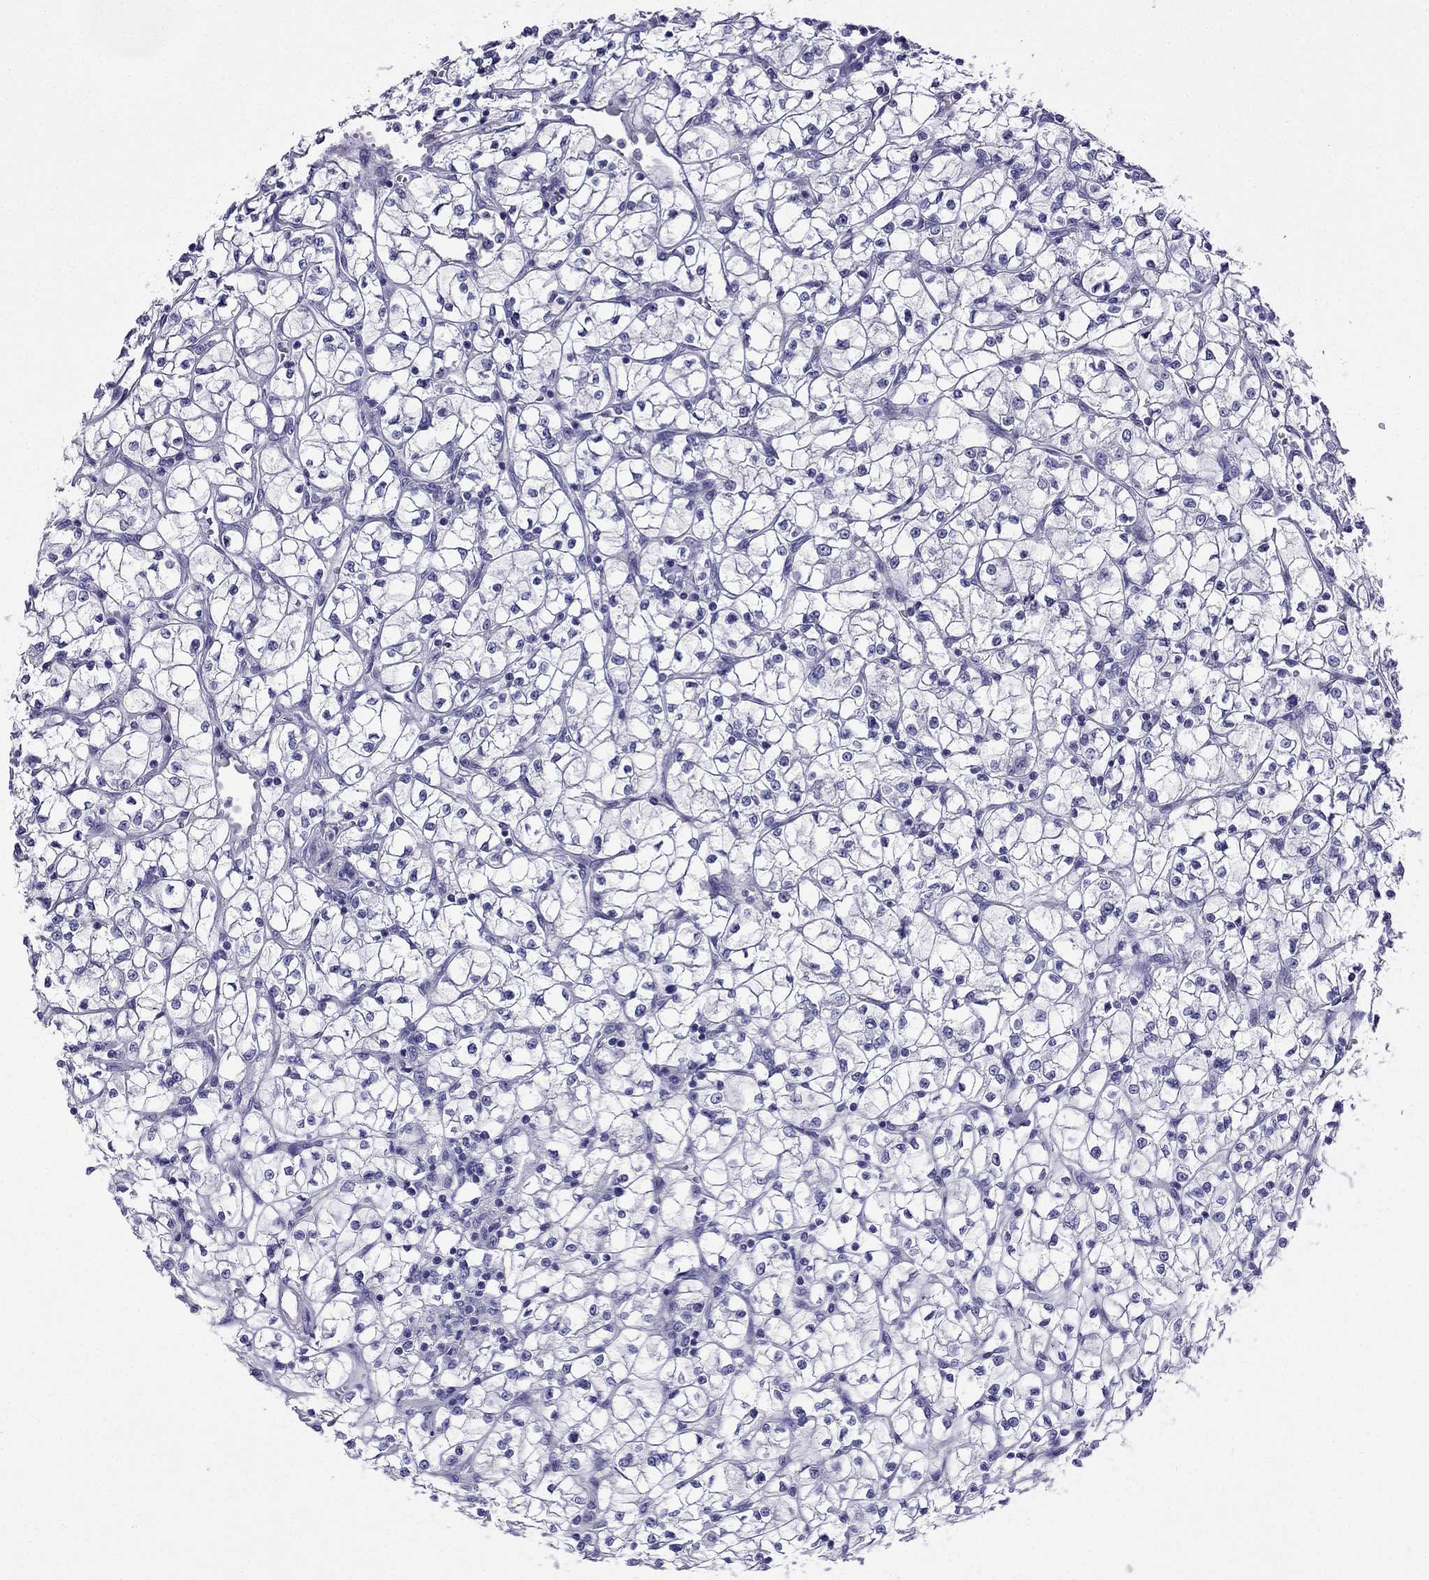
{"staining": {"intensity": "negative", "quantity": "none", "location": "none"}, "tissue": "renal cancer", "cell_type": "Tumor cells", "image_type": "cancer", "snomed": [{"axis": "morphology", "description": "Adenocarcinoma, NOS"}, {"axis": "topography", "description": "Kidney"}], "caption": "Image shows no protein positivity in tumor cells of renal adenocarcinoma tissue.", "gene": "KCNJ10", "patient": {"sex": "female", "age": 64}}